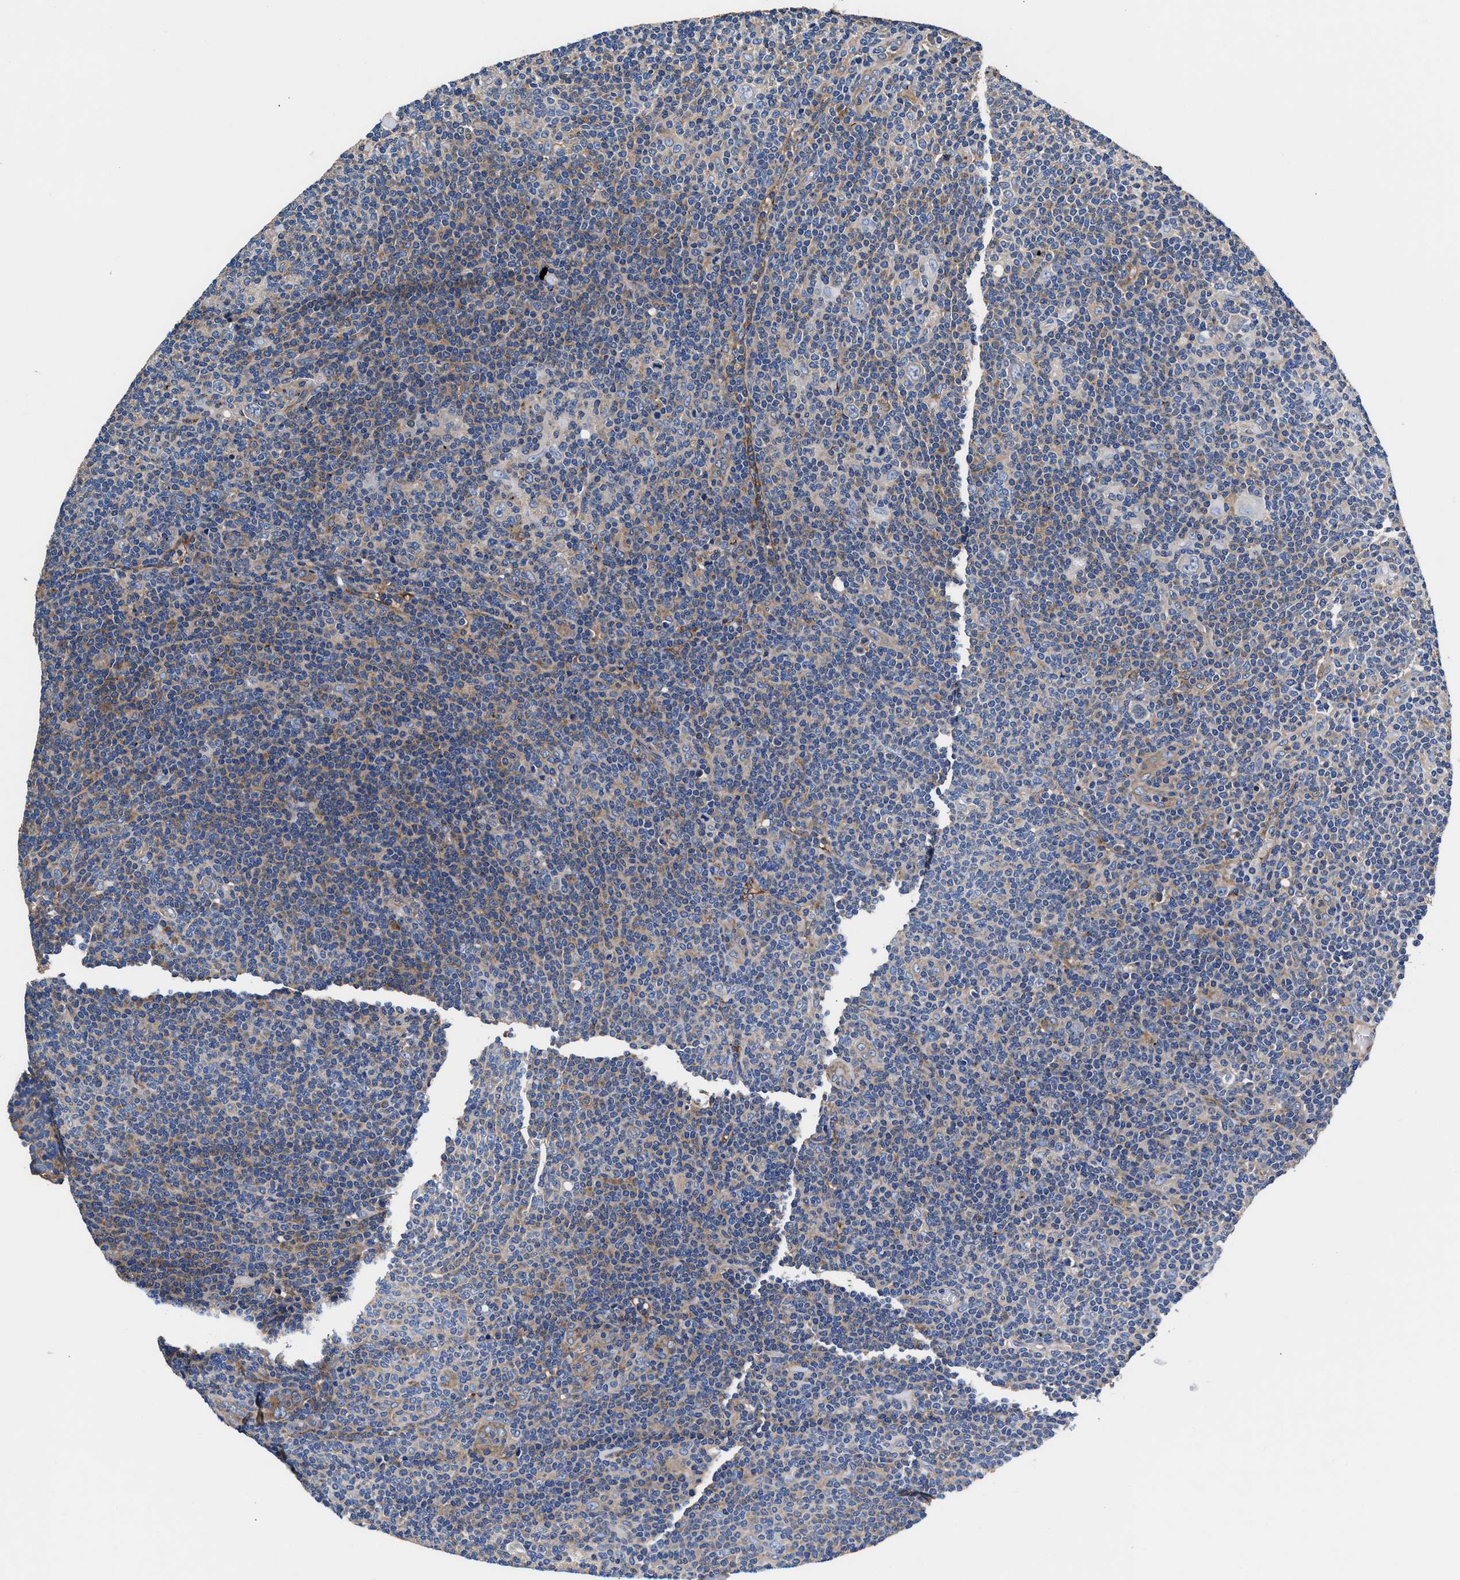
{"staining": {"intensity": "negative", "quantity": "none", "location": "none"}, "tissue": "lymphoma", "cell_type": "Tumor cells", "image_type": "cancer", "snomed": [{"axis": "morphology", "description": "Hodgkin's disease, NOS"}, {"axis": "topography", "description": "Lymph node"}], "caption": "IHC histopathology image of neoplastic tissue: Hodgkin's disease stained with DAB (3,3'-diaminobenzidine) exhibits no significant protein positivity in tumor cells. Brightfield microscopy of immunohistochemistry (IHC) stained with DAB (brown) and hematoxylin (blue), captured at high magnification.", "gene": "SH3GL1", "patient": {"sex": "female", "age": 57}}